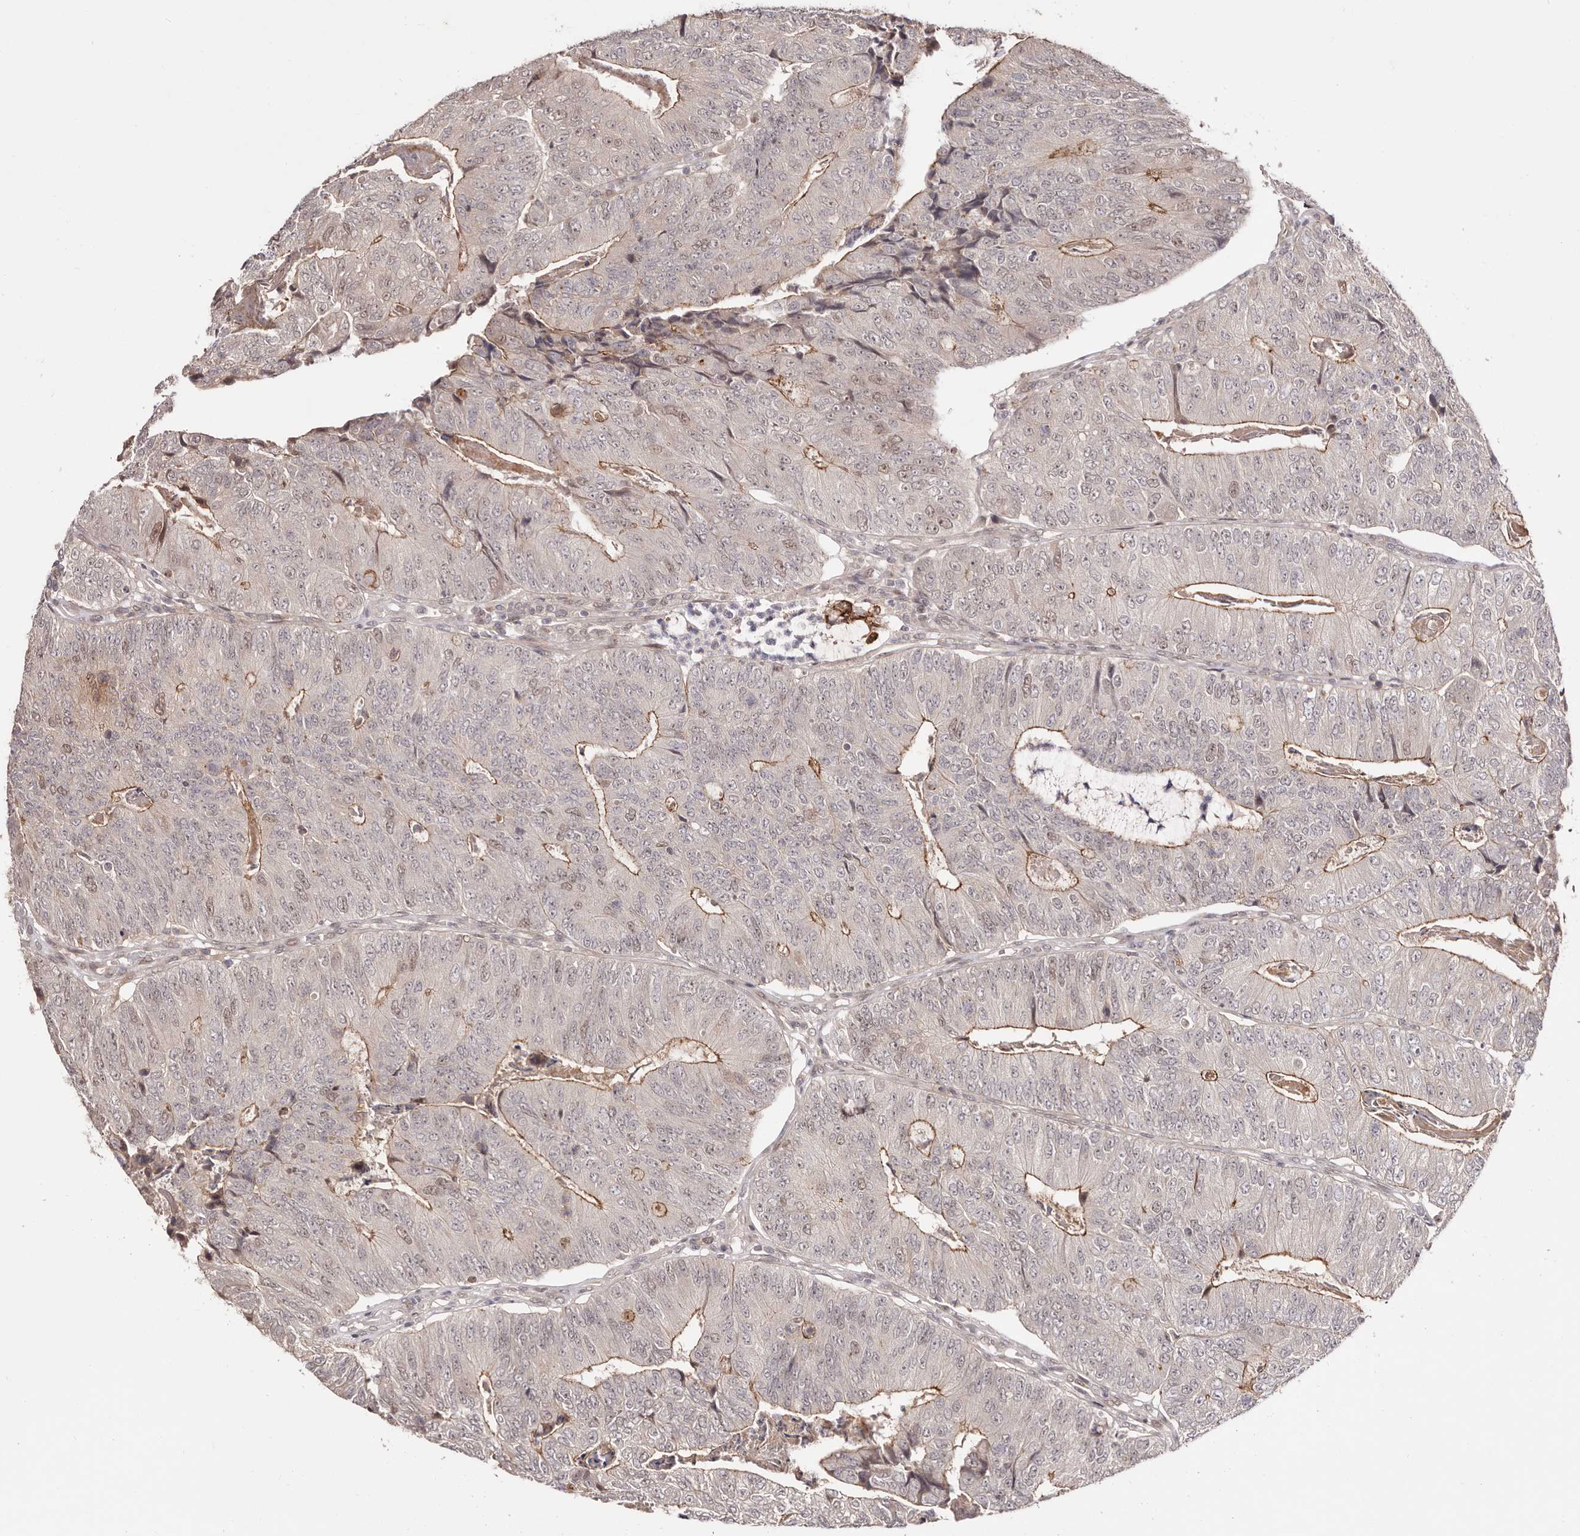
{"staining": {"intensity": "negative", "quantity": "none", "location": "none"}, "tissue": "colorectal cancer", "cell_type": "Tumor cells", "image_type": "cancer", "snomed": [{"axis": "morphology", "description": "Adenocarcinoma, NOS"}, {"axis": "topography", "description": "Colon"}], "caption": "The histopathology image shows no staining of tumor cells in colorectal cancer (adenocarcinoma).", "gene": "EGR3", "patient": {"sex": "female", "age": 67}}